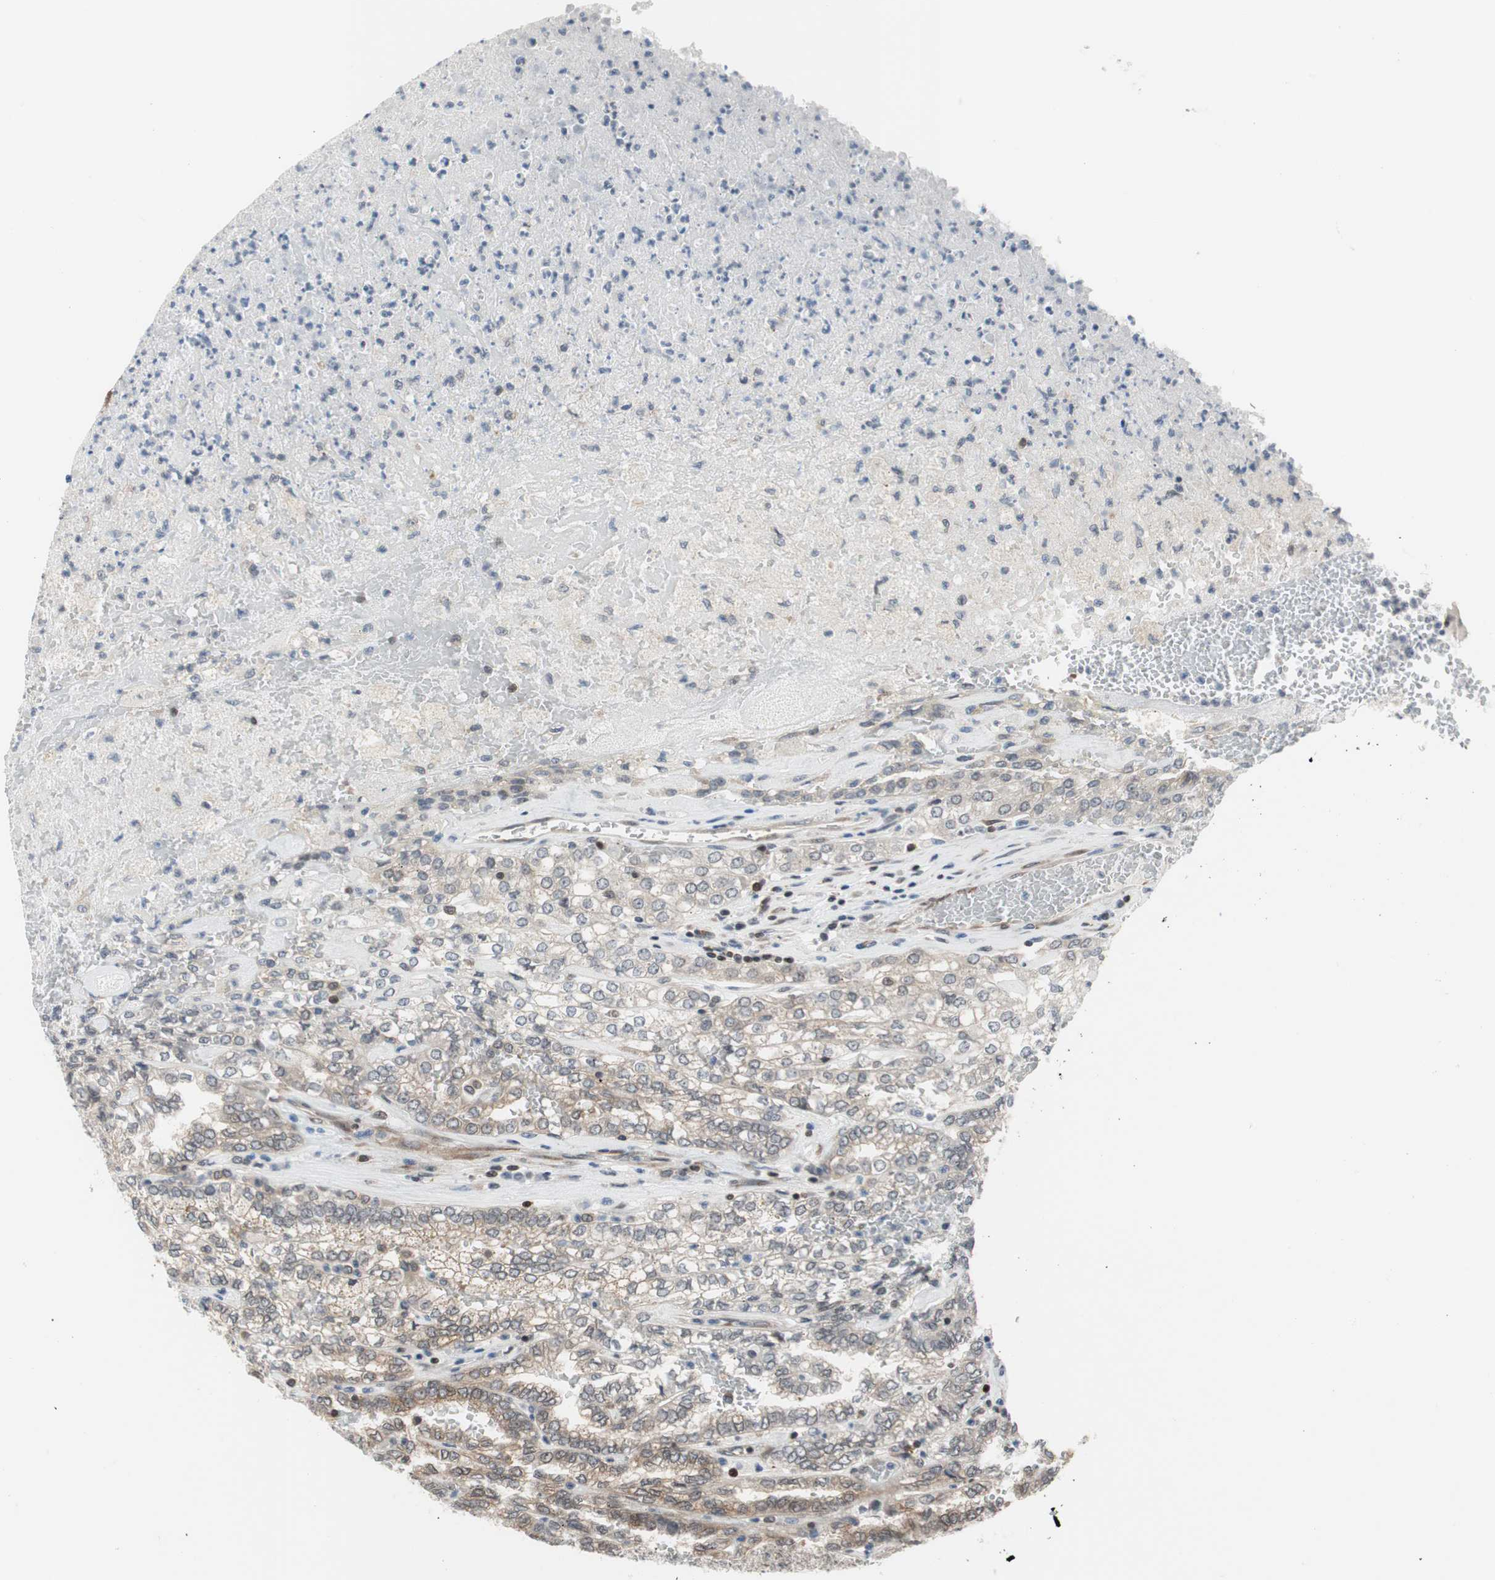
{"staining": {"intensity": "weak", "quantity": "<25%", "location": "cytoplasmic/membranous"}, "tissue": "renal cancer", "cell_type": "Tumor cells", "image_type": "cancer", "snomed": [{"axis": "morphology", "description": "Inflammation, NOS"}, {"axis": "morphology", "description": "Adenocarcinoma, NOS"}, {"axis": "topography", "description": "Kidney"}], "caption": "Immunohistochemistry of human renal adenocarcinoma displays no expression in tumor cells.", "gene": "ZNF512B", "patient": {"sex": "male", "age": 68}}